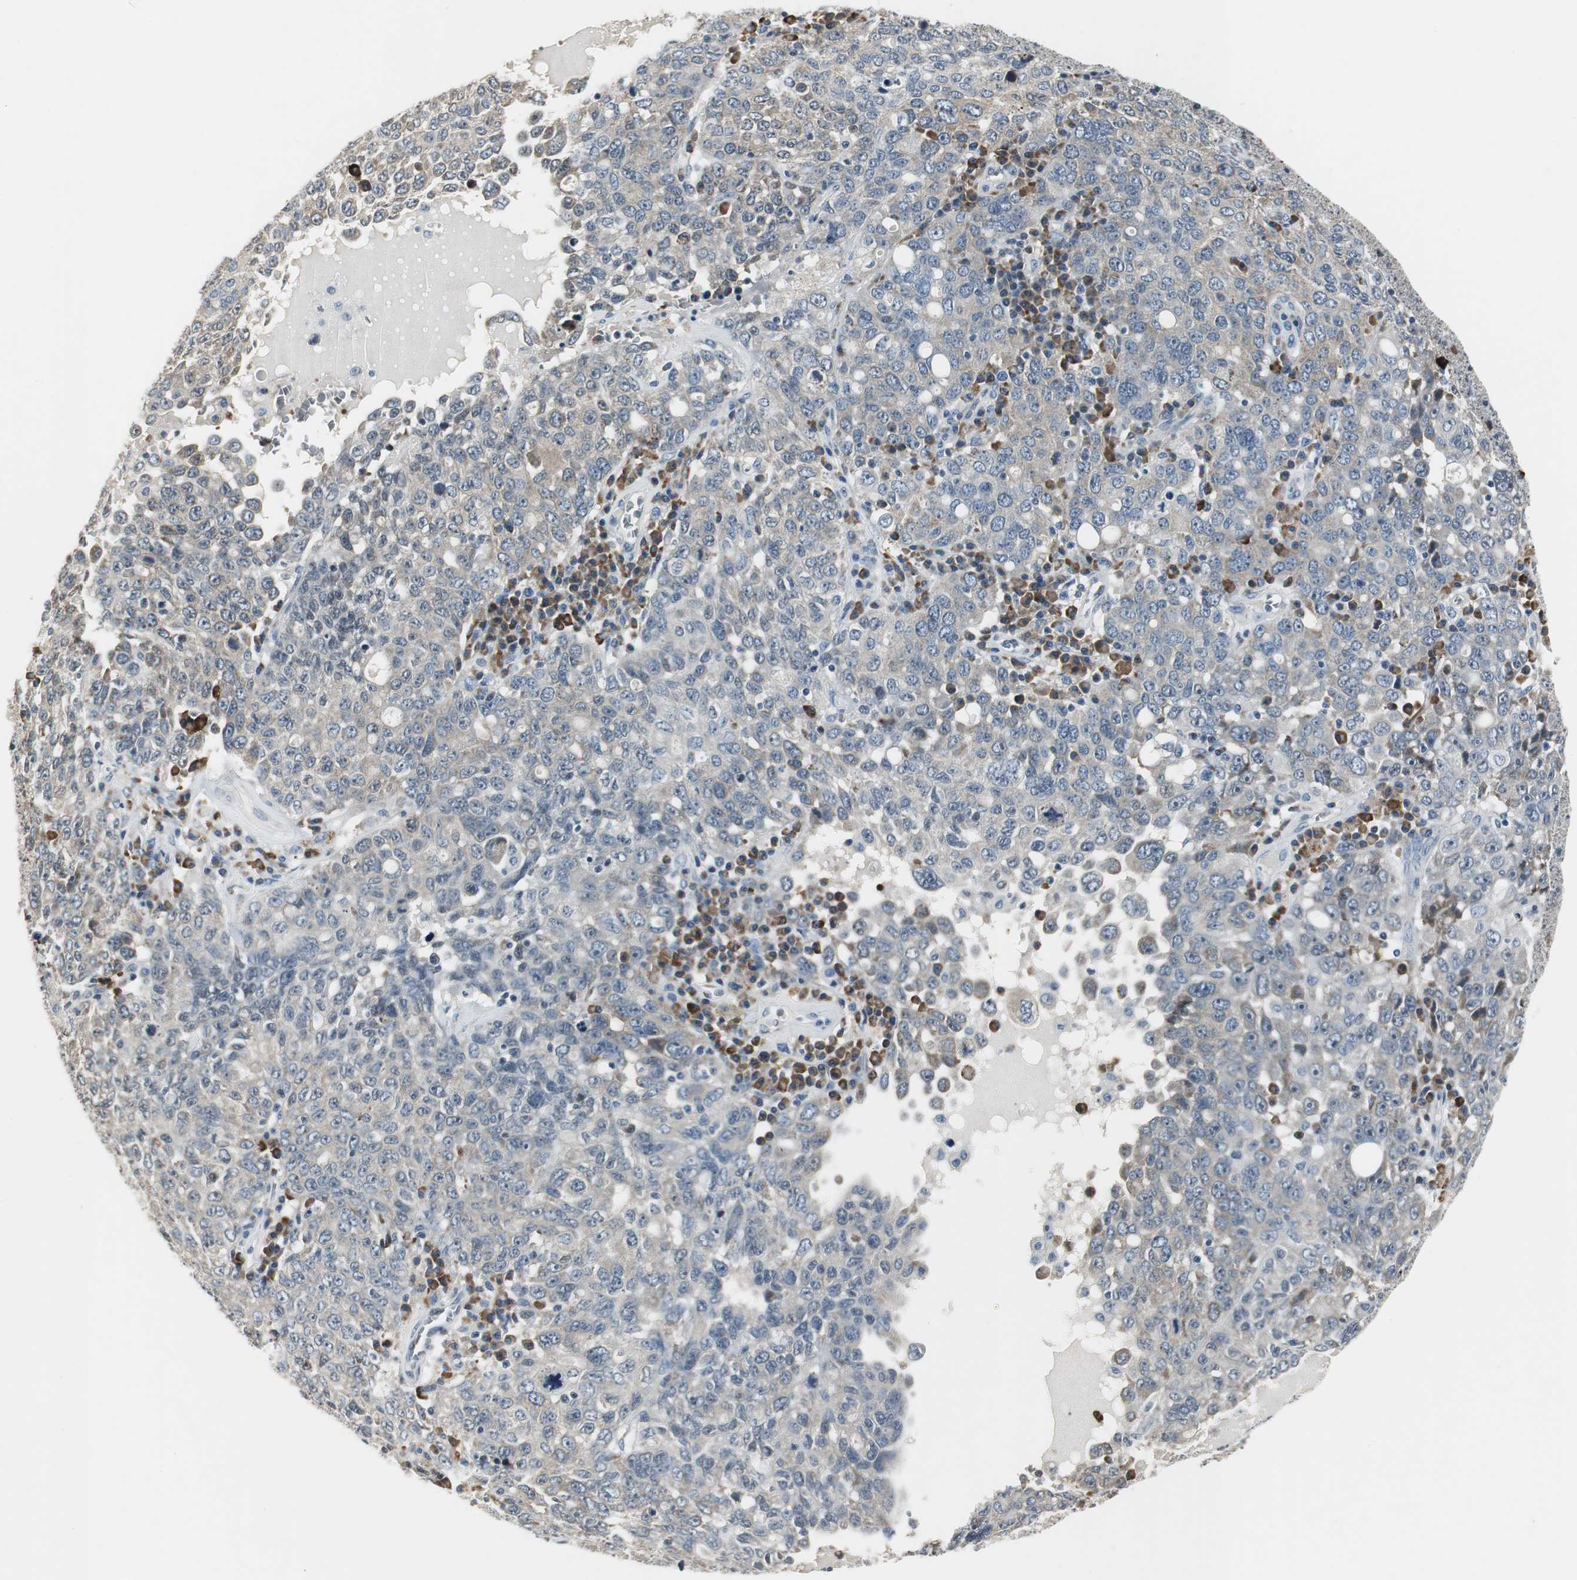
{"staining": {"intensity": "weak", "quantity": ">75%", "location": "cytoplasmic/membranous"}, "tissue": "ovarian cancer", "cell_type": "Tumor cells", "image_type": "cancer", "snomed": [{"axis": "morphology", "description": "Carcinoma, endometroid"}, {"axis": "topography", "description": "Ovary"}], "caption": "This photomicrograph displays endometroid carcinoma (ovarian) stained with immunohistochemistry (IHC) to label a protein in brown. The cytoplasmic/membranous of tumor cells show weak positivity for the protein. Nuclei are counter-stained blue.", "gene": "CCT5", "patient": {"sex": "female", "age": 62}}